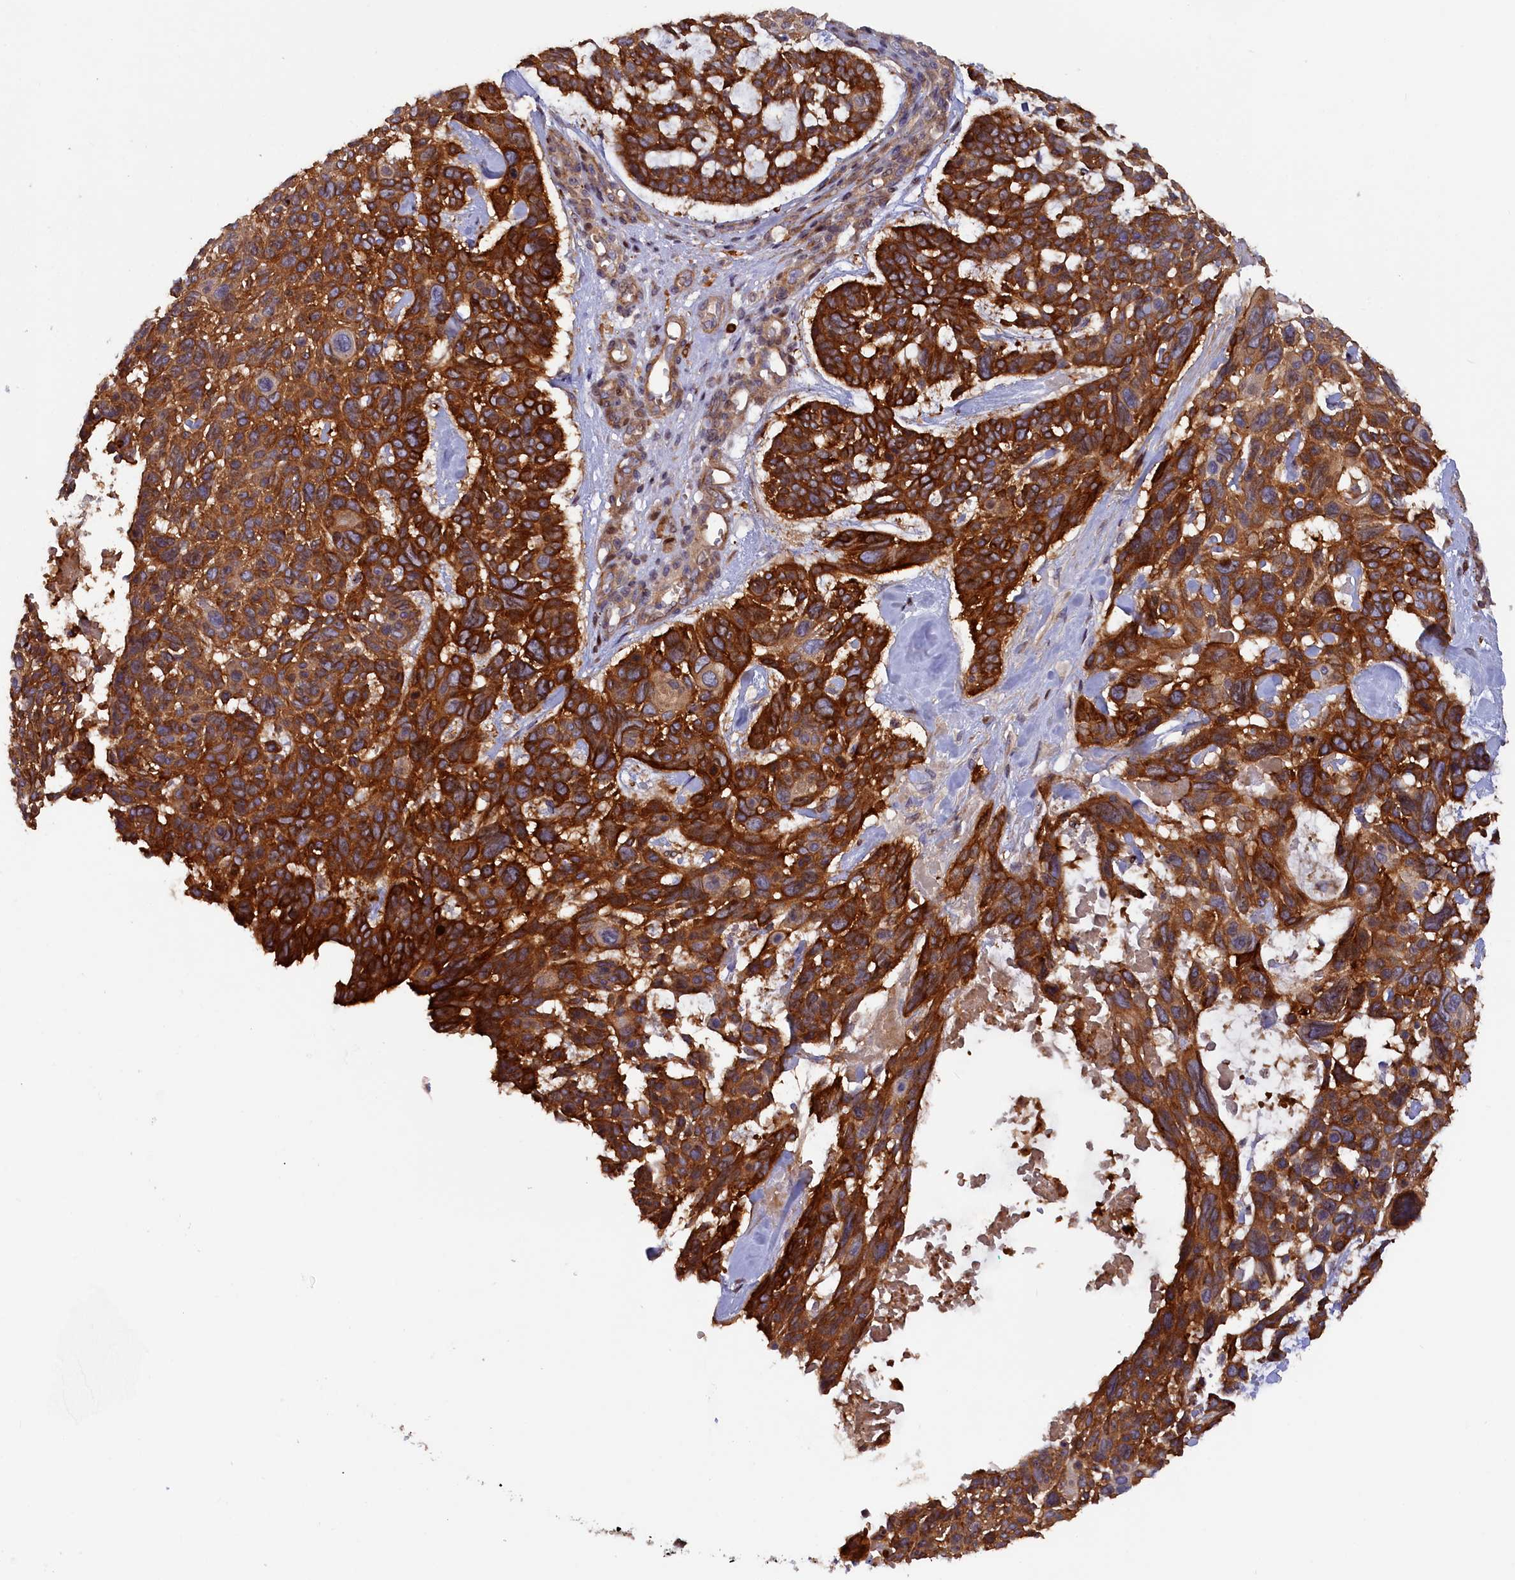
{"staining": {"intensity": "strong", "quantity": ">75%", "location": "cytoplasmic/membranous"}, "tissue": "skin cancer", "cell_type": "Tumor cells", "image_type": "cancer", "snomed": [{"axis": "morphology", "description": "Basal cell carcinoma"}, {"axis": "topography", "description": "Skin"}], "caption": "A histopathology image of skin cancer stained for a protein exhibits strong cytoplasmic/membranous brown staining in tumor cells.", "gene": "FERMT1", "patient": {"sex": "male", "age": 88}}